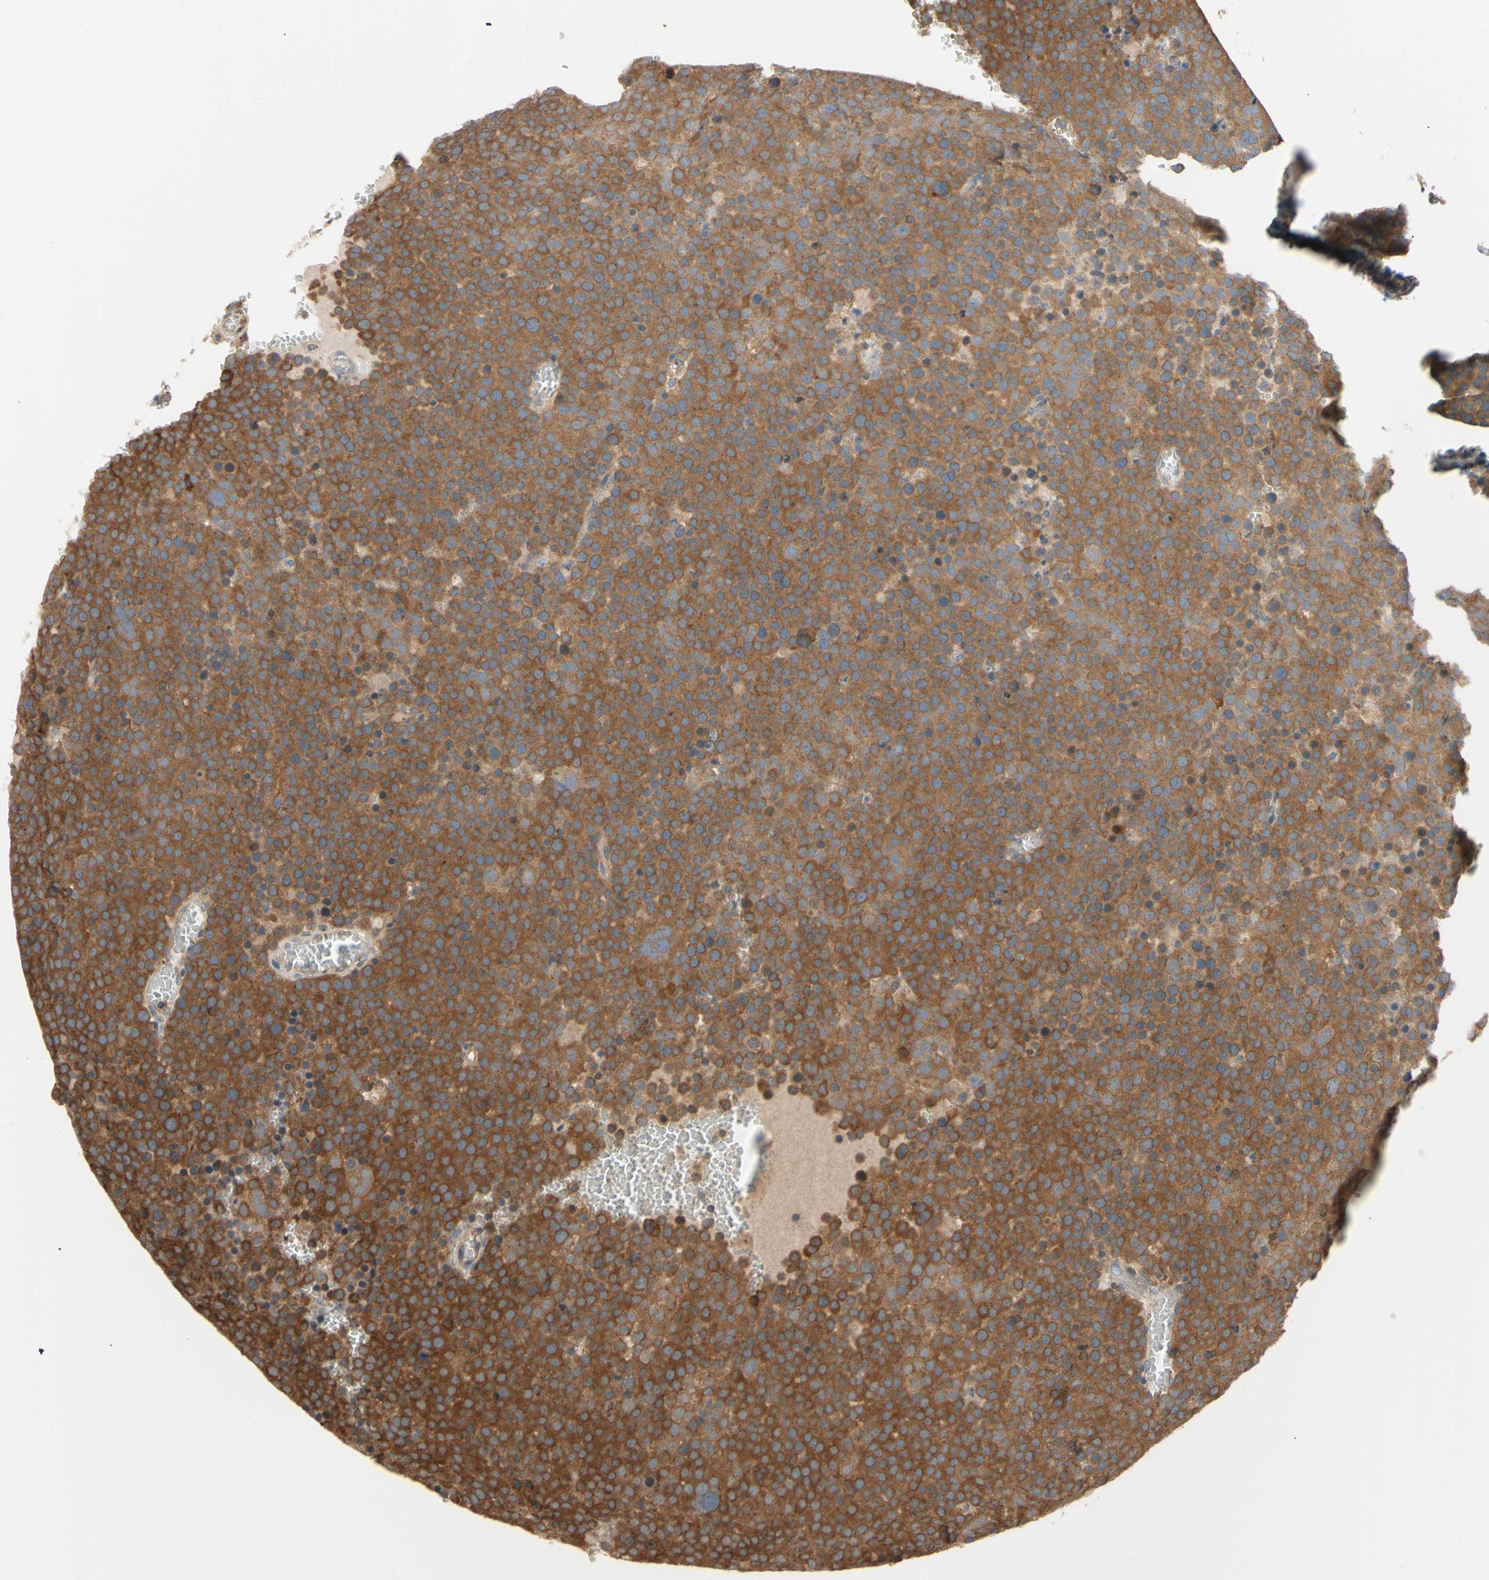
{"staining": {"intensity": "moderate", "quantity": ">75%", "location": "cytoplasmic/membranous"}, "tissue": "testis cancer", "cell_type": "Tumor cells", "image_type": "cancer", "snomed": [{"axis": "morphology", "description": "Seminoma, NOS"}, {"axis": "topography", "description": "Testis"}], "caption": "Immunohistochemistry (IHC) micrograph of neoplastic tissue: seminoma (testis) stained using immunohistochemistry demonstrates medium levels of moderate protein expression localized specifically in the cytoplasmic/membranous of tumor cells, appearing as a cytoplasmic/membranous brown color.", "gene": "DYNLRB1", "patient": {"sex": "male", "age": 71}}